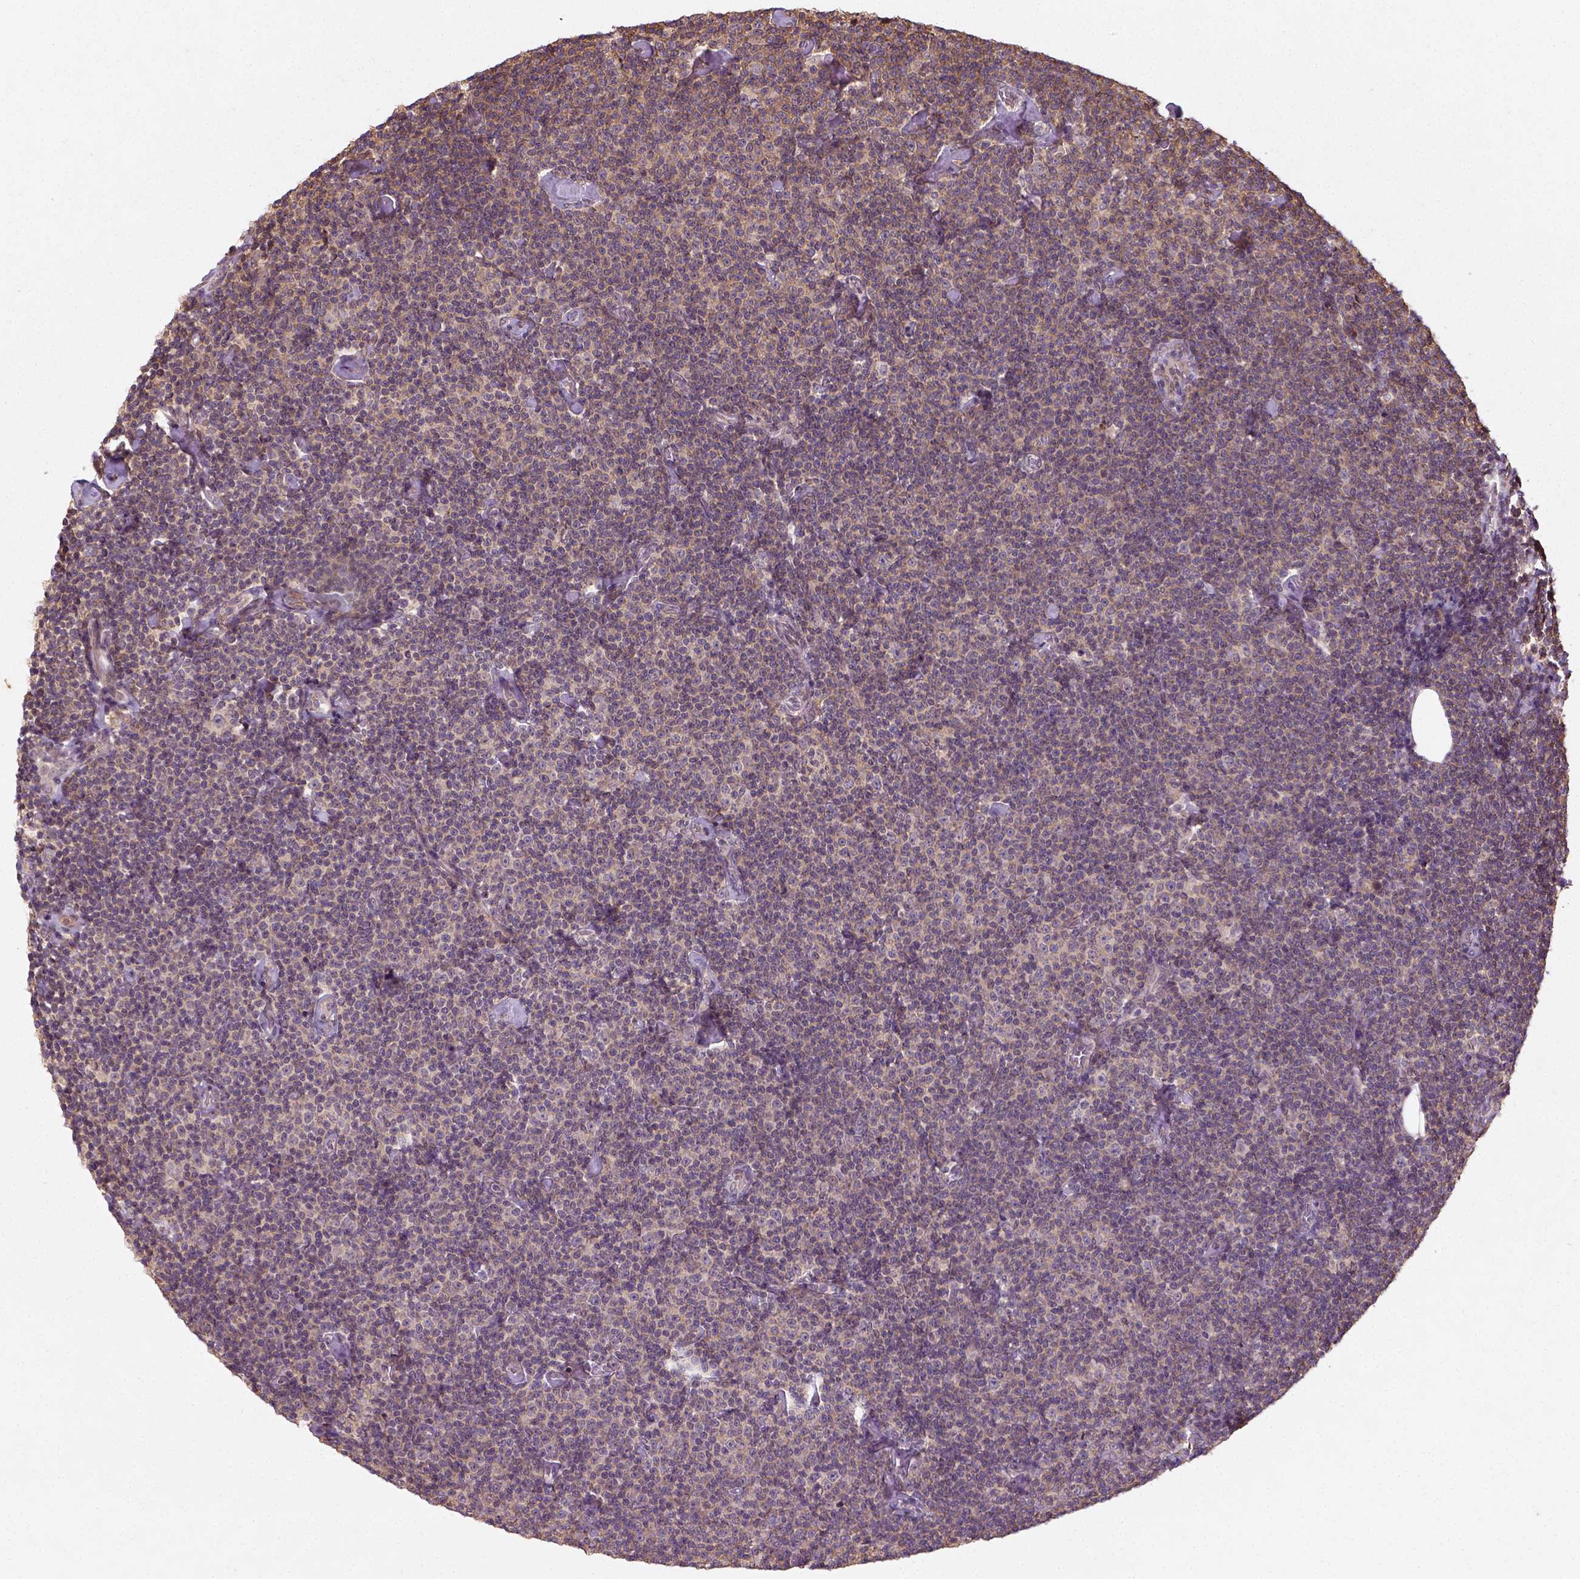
{"staining": {"intensity": "moderate", "quantity": ">75%", "location": "cytoplasmic/membranous"}, "tissue": "lymphoma", "cell_type": "Tumor cells", "image_type": "cancer", "snomed": [{"axis": "morphology", "description": "Malignant lymphoma, non-Hodgkin's type, Low grade"}, {"axis": "topography", "description": "Lymph node"}], "caption": "A brown stain highlights moderate cytoplasmic/membranous positivity of a protein in lymphoma tumor cells.", "gene": "CAMKK1", "patient": {"sex": "male", "age": 81}}